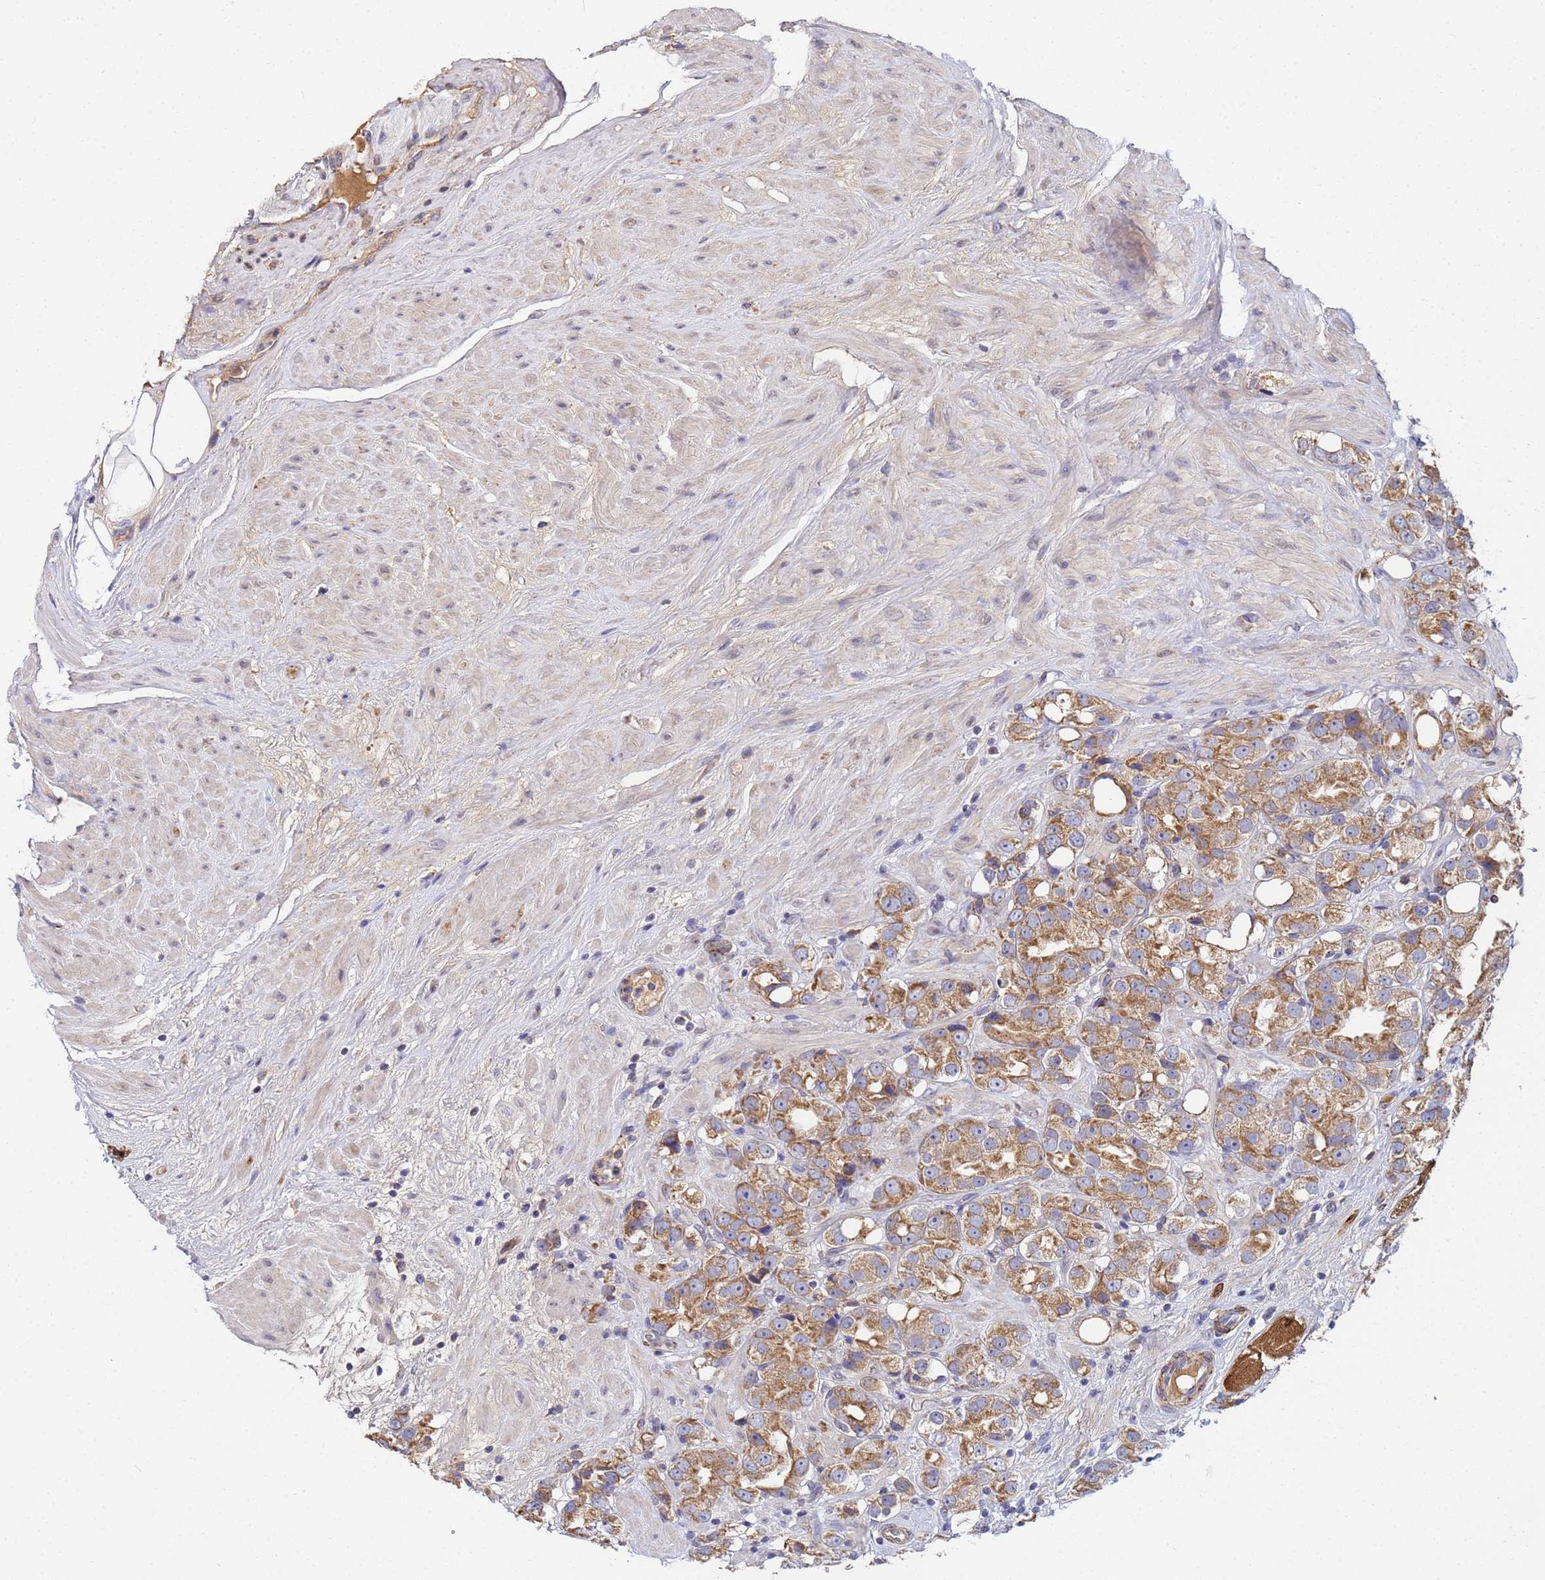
{"staining": {"intensity": "moderate", "quantity": ">75%", "location": "cytoplasmic/membranous"}, "tissue": "prostate cancer", "cell_type": "Tumor cells", "image_type": "cancer", "snomed": [{"axis": "morphology", "description": "Adenocarcinoma, NOS"}, {"axis": "topography", "description": "Prostate"}], "caption": "The photomicrograph reveals immunohistochemical staining of prostate cancer. There is moderate cytoplasmic/membranous positivity is appreciated in about >75% of tumor cells. (IHC, brightfield microscopy, high magnification).", "gene": "C5orf34", "patient": {"sex": "male", "age": 79}}